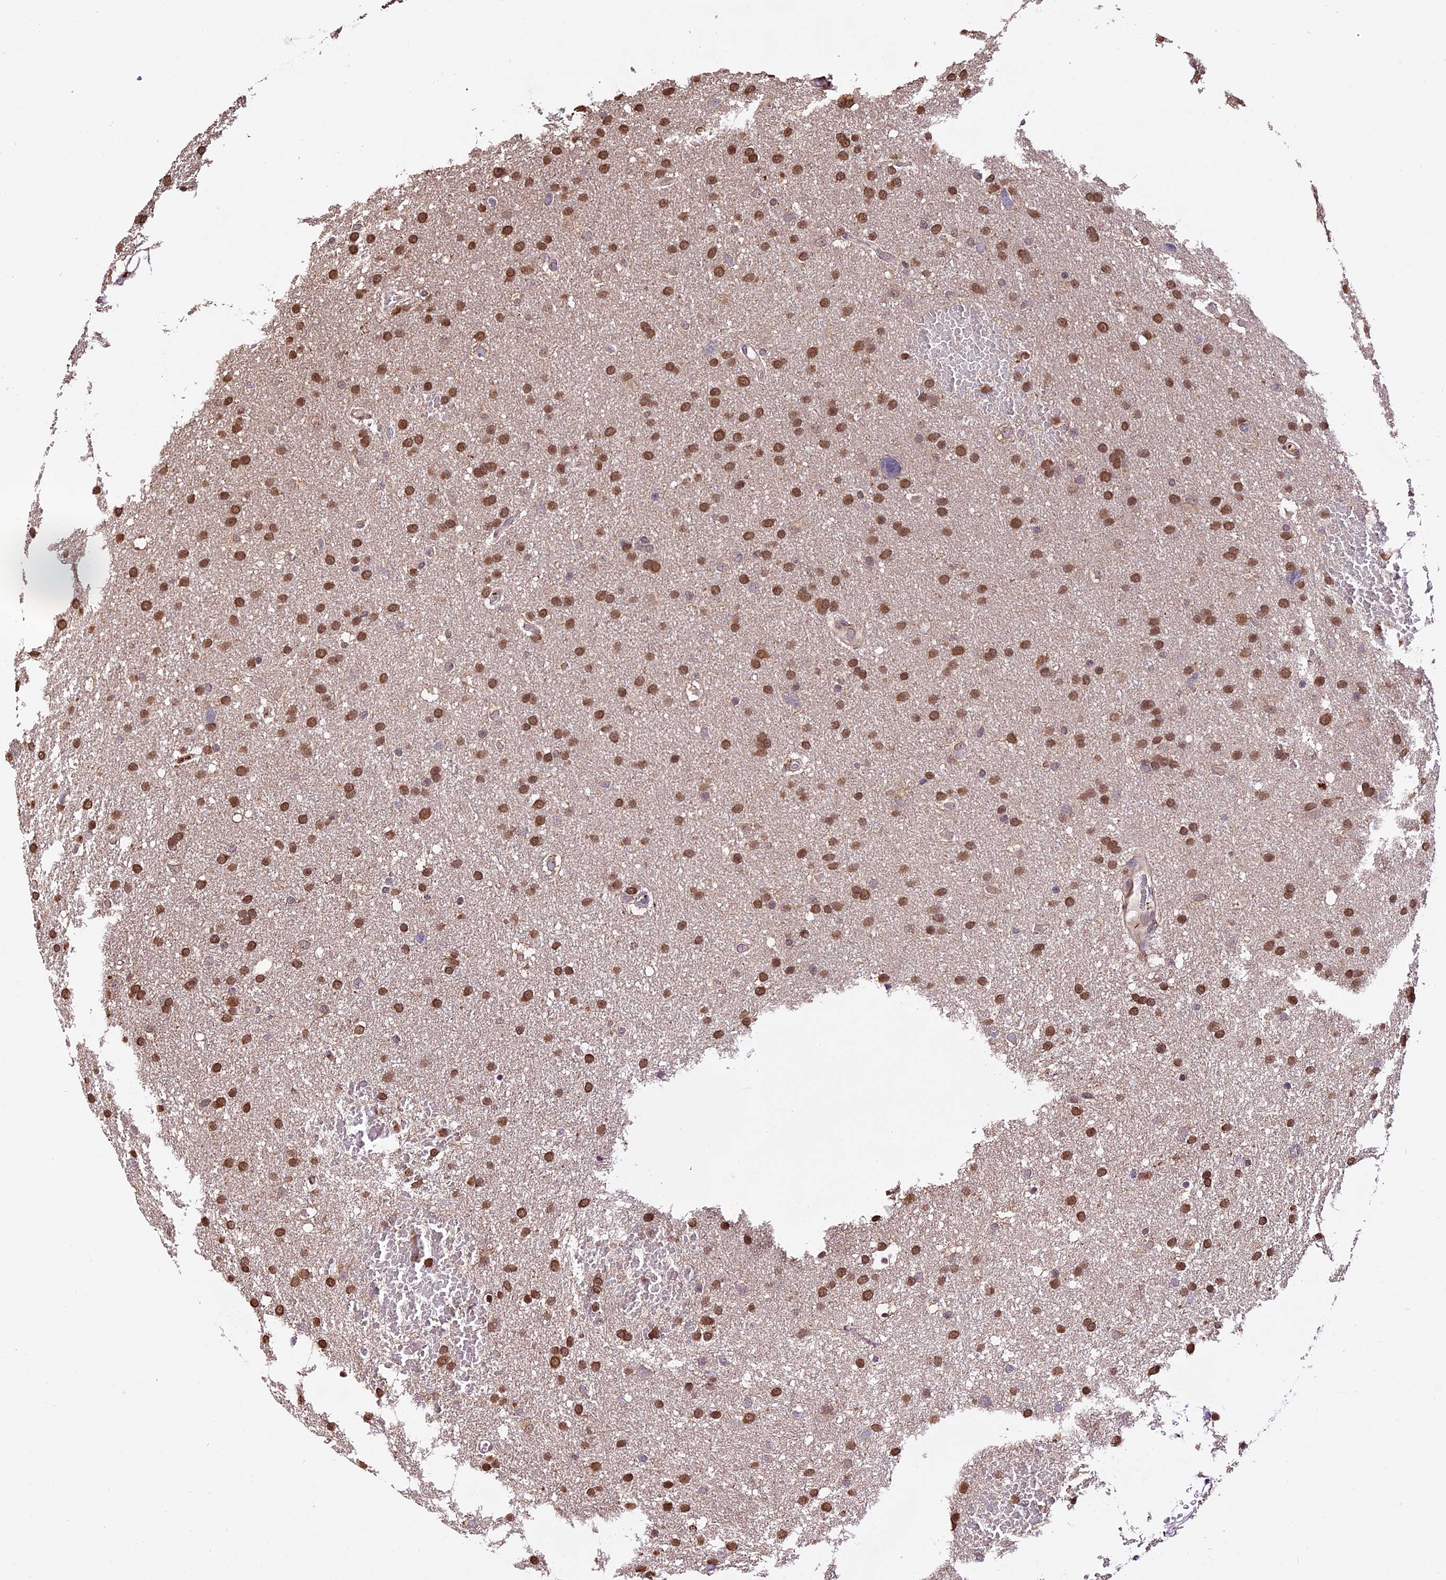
{"staining": {"intensity": "moderate", "quantity": ">75%", "location": "nuclear"}, "tissue": "glioma", "cell_type": "Tumor cells", "image_type": "cancer", "snomed": [{"axis": "morphology", "description": "Glioma, malignant, High grade"}, {"axis": "topography", "description": "Cerebral cortex"}], "caption": "Approximately >75% of tumor cells in glioma reveal moderate nuclear protein expression as visualized by brown immunohistochemical staining.", "gene": "HERPUD1", "patient": {"sex": "female", "age": 36}}